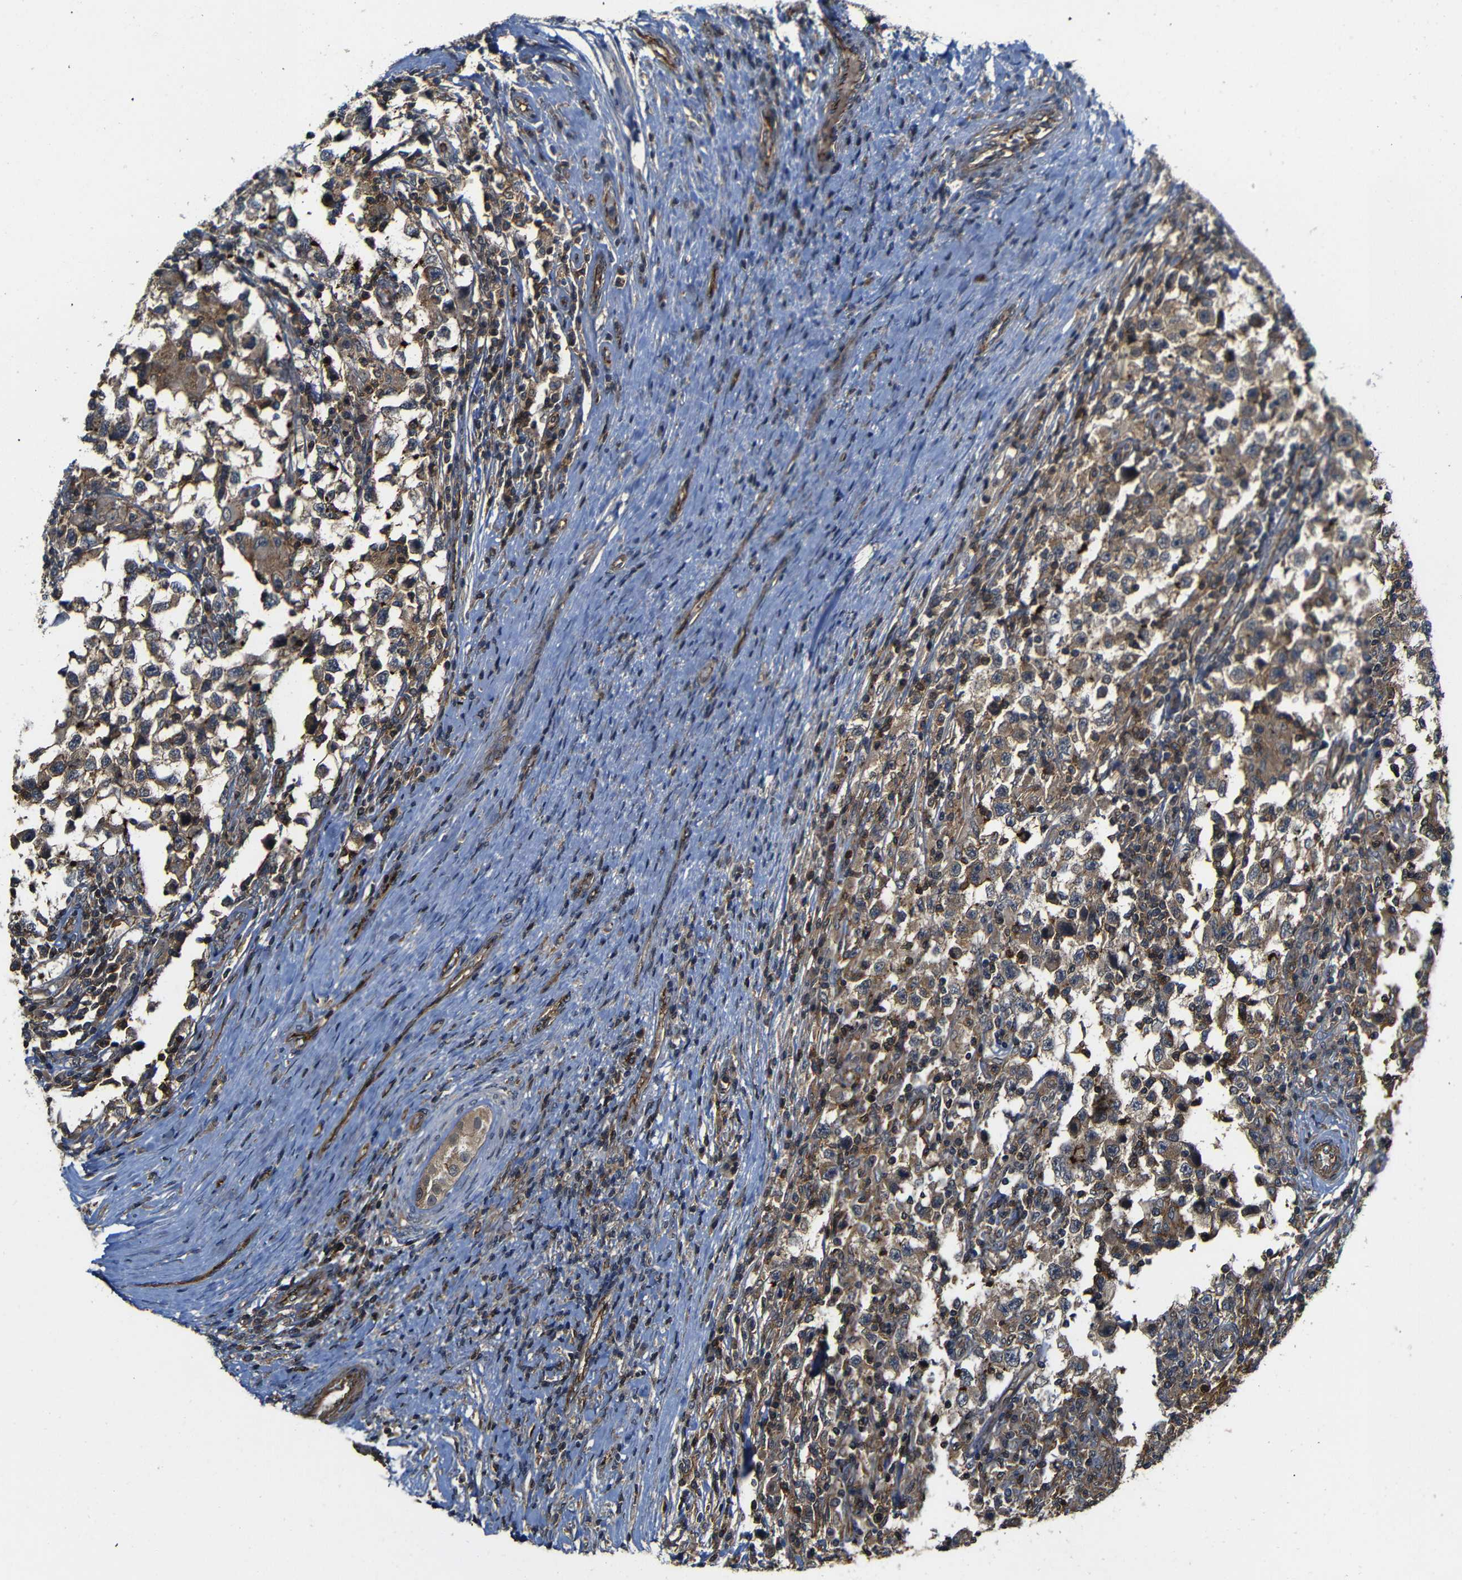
{"staining": {"intensity": "moderate", "quantity": ">75%", "location": "cytoplasmic/membranous"}, "tissue": "testis cancer", "cell_type": "Tumor cells", "image_type": "cancer", "snomed": [{"axis": "morphology", "description": "Carcinoma, Embryonal, NOS"}, {"axis": "topography", "description": "Testis"}], "caption": "Testis cancer was stained to show a protein in brown. There is medium levels of moderate cytoplasmic/membranous expression in approximately >75% of tumor cells.", "gene": "NANOS1", "patient": {"sex": "male", "age": 21}}